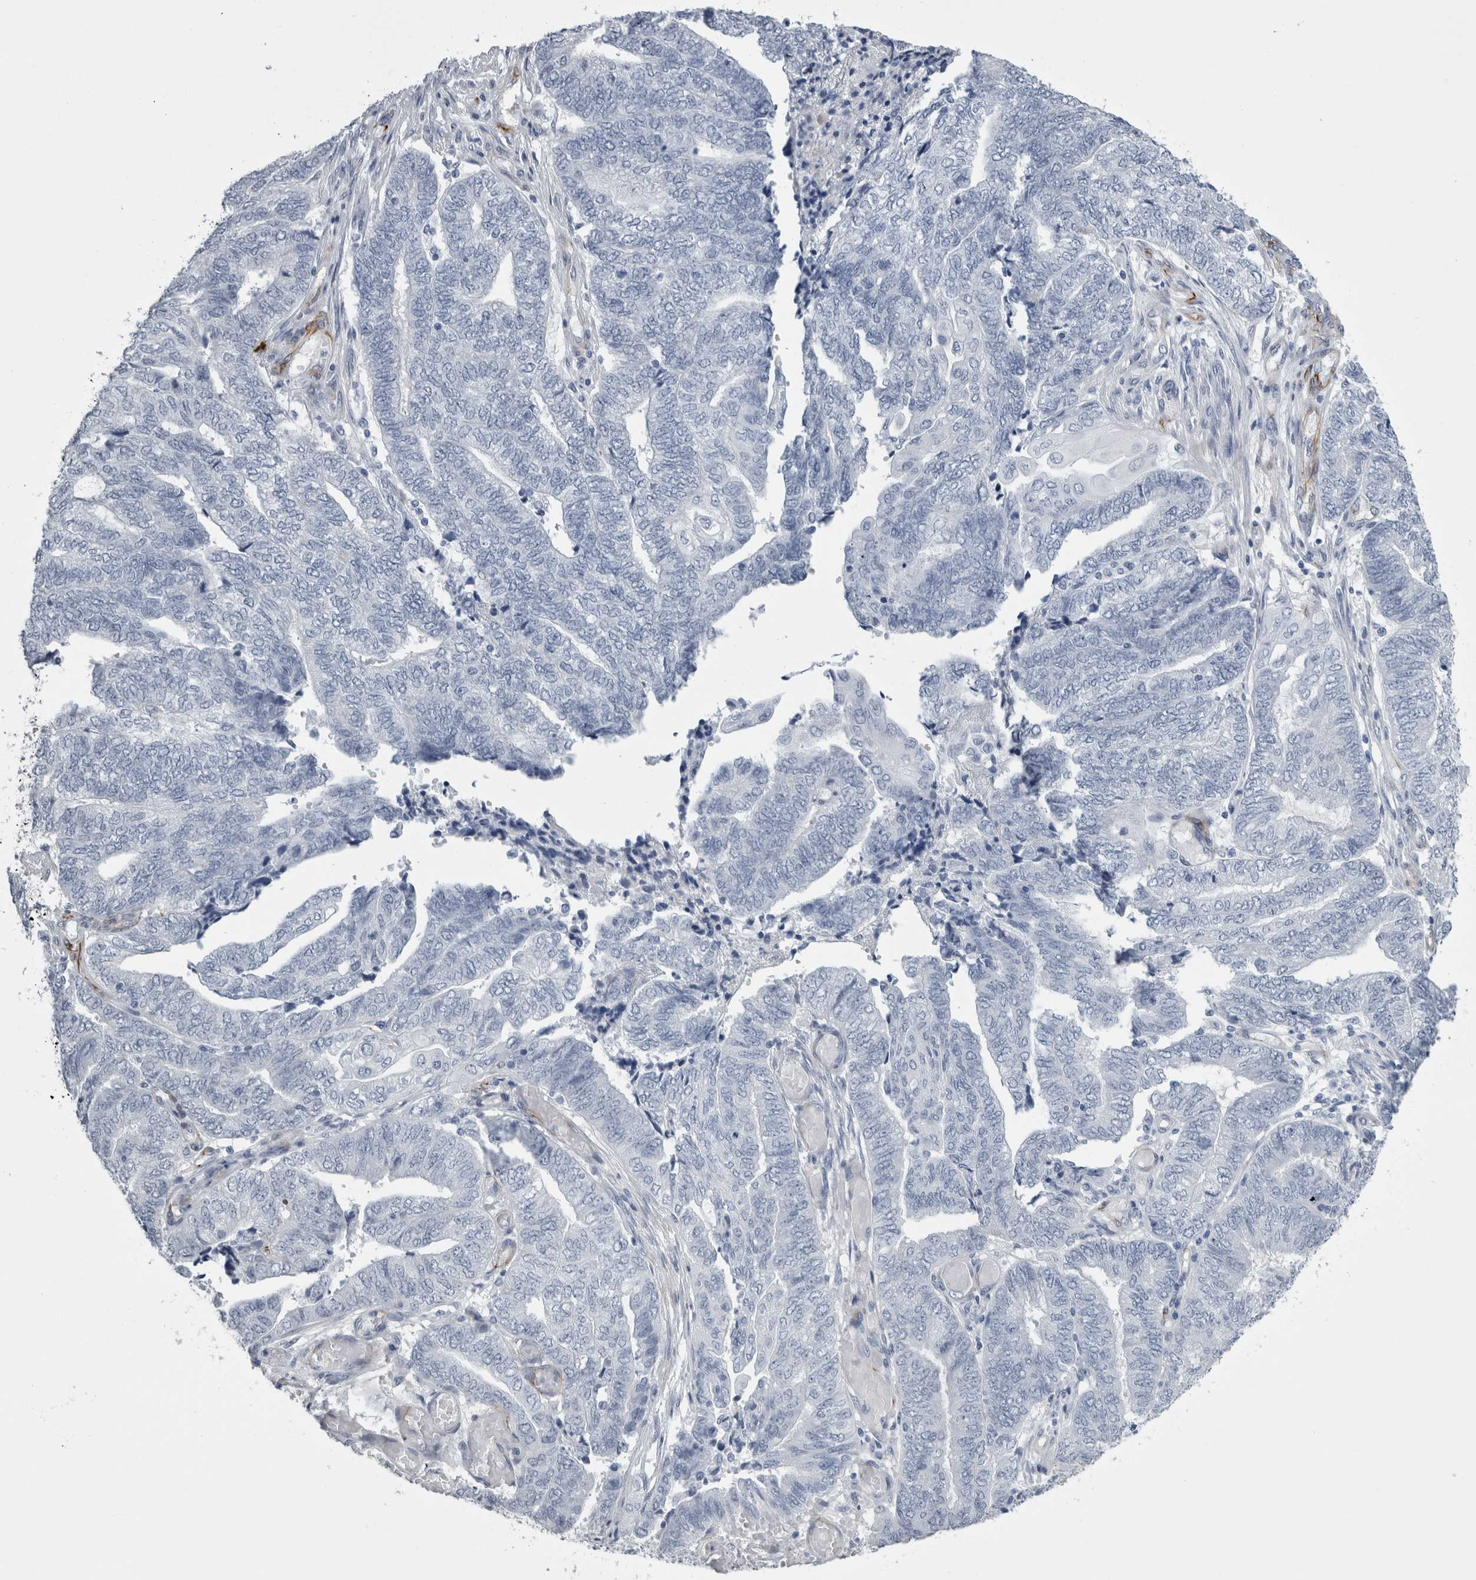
{"staining": {"intensity": "negative", "quantity": "none", "location": "none"}, "tissue": "endometrial cancer", "cell_type": "Tumor cells", "image_type": "cancer", "snomed": [{"axis": "morphology", "description": "Adenocarcinoma, NOS"}, {"axis": "topography", "description": "Uterus"}, {"axis": "topography", "description": "Endometrium"}], "caption": "Immunohistochemistry image of human endometrial cancer (adenocarcinoma) stained for a protein (brown), which exhibits no staining in tumor cells.", "gene": "VWDE", "patient": {"sex": "female", "age": 70}}